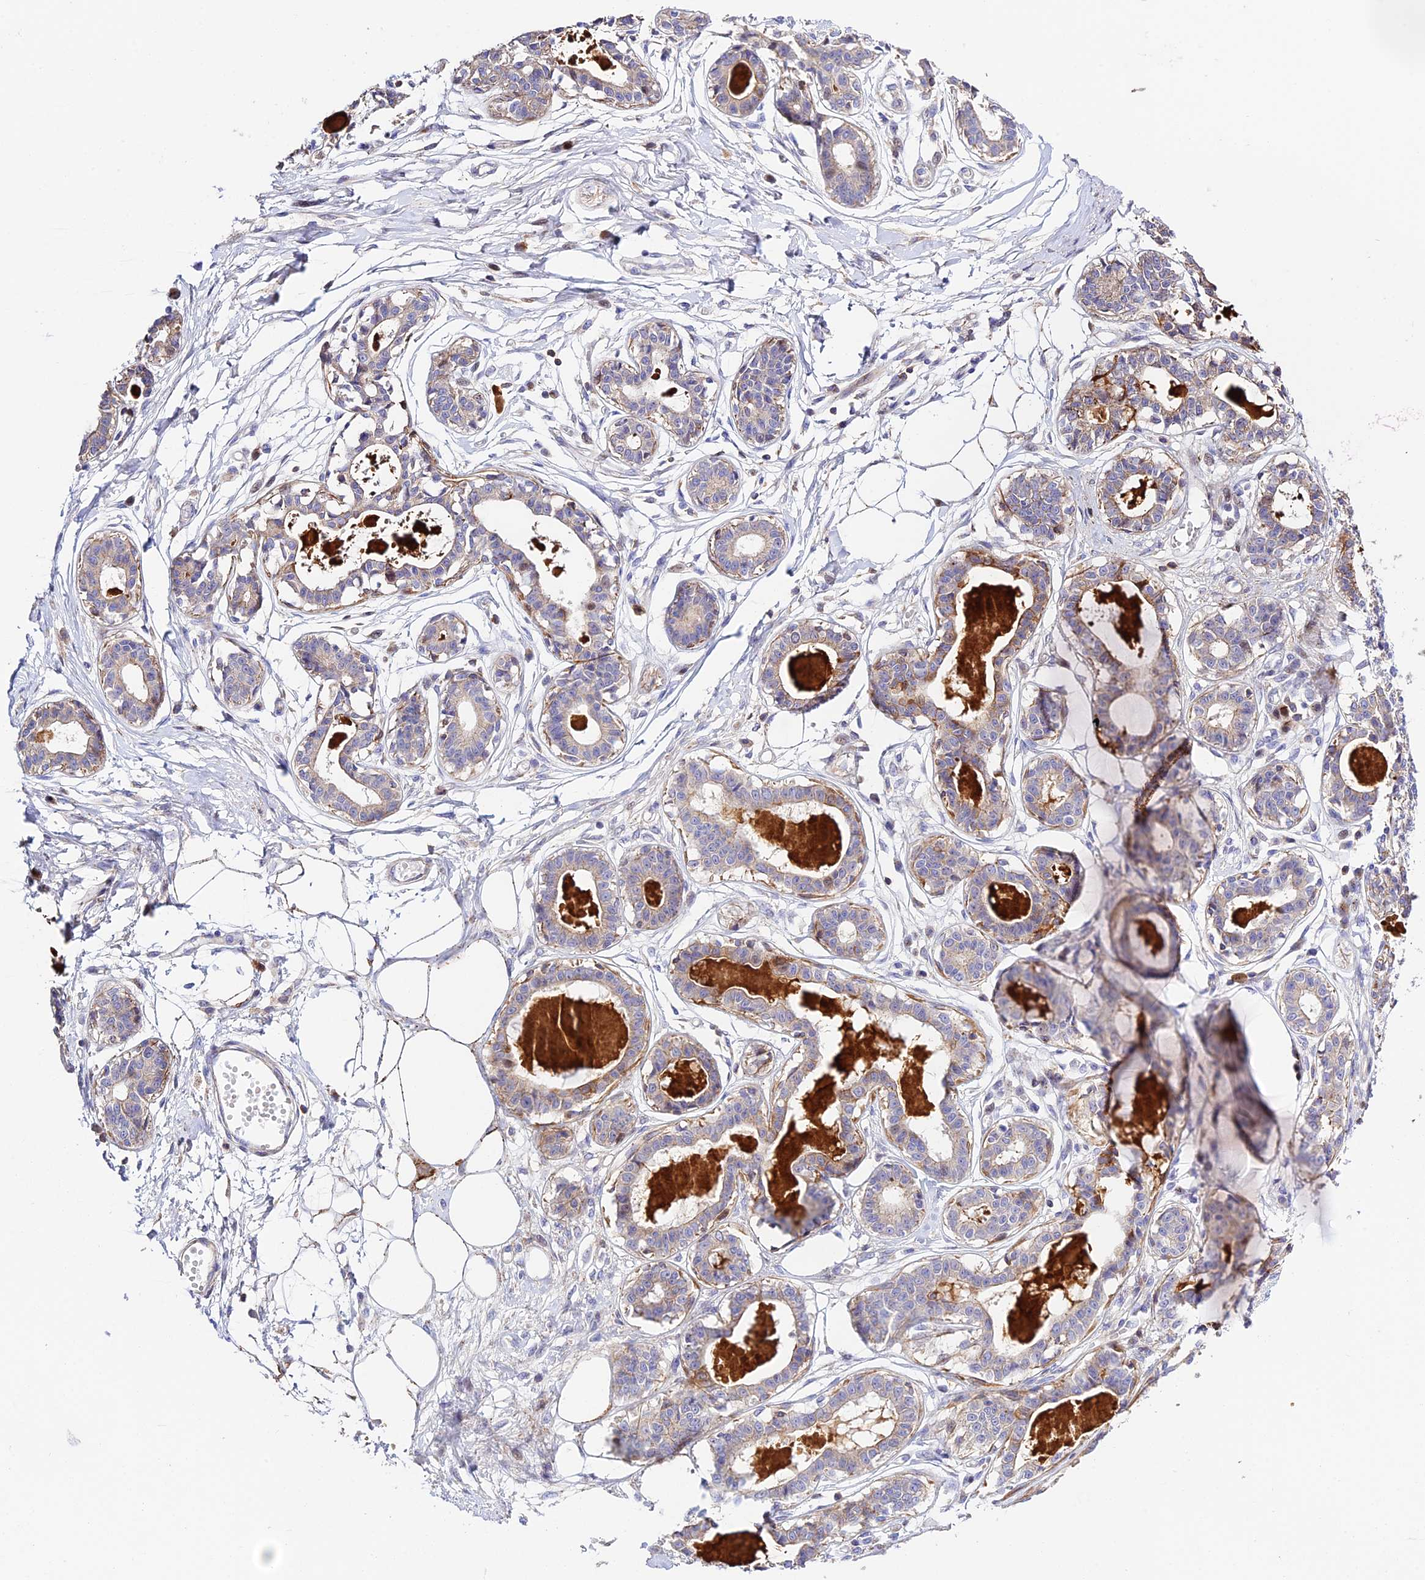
{"staining": {"intensity": "moderate", "quantity": "25%-75%", "location": "cytoplasmic/membranous"}, "tissue": "breast", "cell_type": "Adipocytes", "image_type": "normal", "snomed": [{"axis": "morphology", "description": "Normal tissue, NOS"}, {"axis": "topography", "description": "Breast"}], "caption": "Immunohistochemistry staining of benign breast, which displays medium levels of moderate cytoplasmic/membranous expression in approximately 25%-75% of adipocytes indicating moderate cytoplasmic/membranous protein positivity. The staining was performed using DAB (brown) for protein detection and nuclei were counterstained in hematoxylin (blue).", "gene": "PRIM1", "patient": {"sex": "female", "age": 45}}